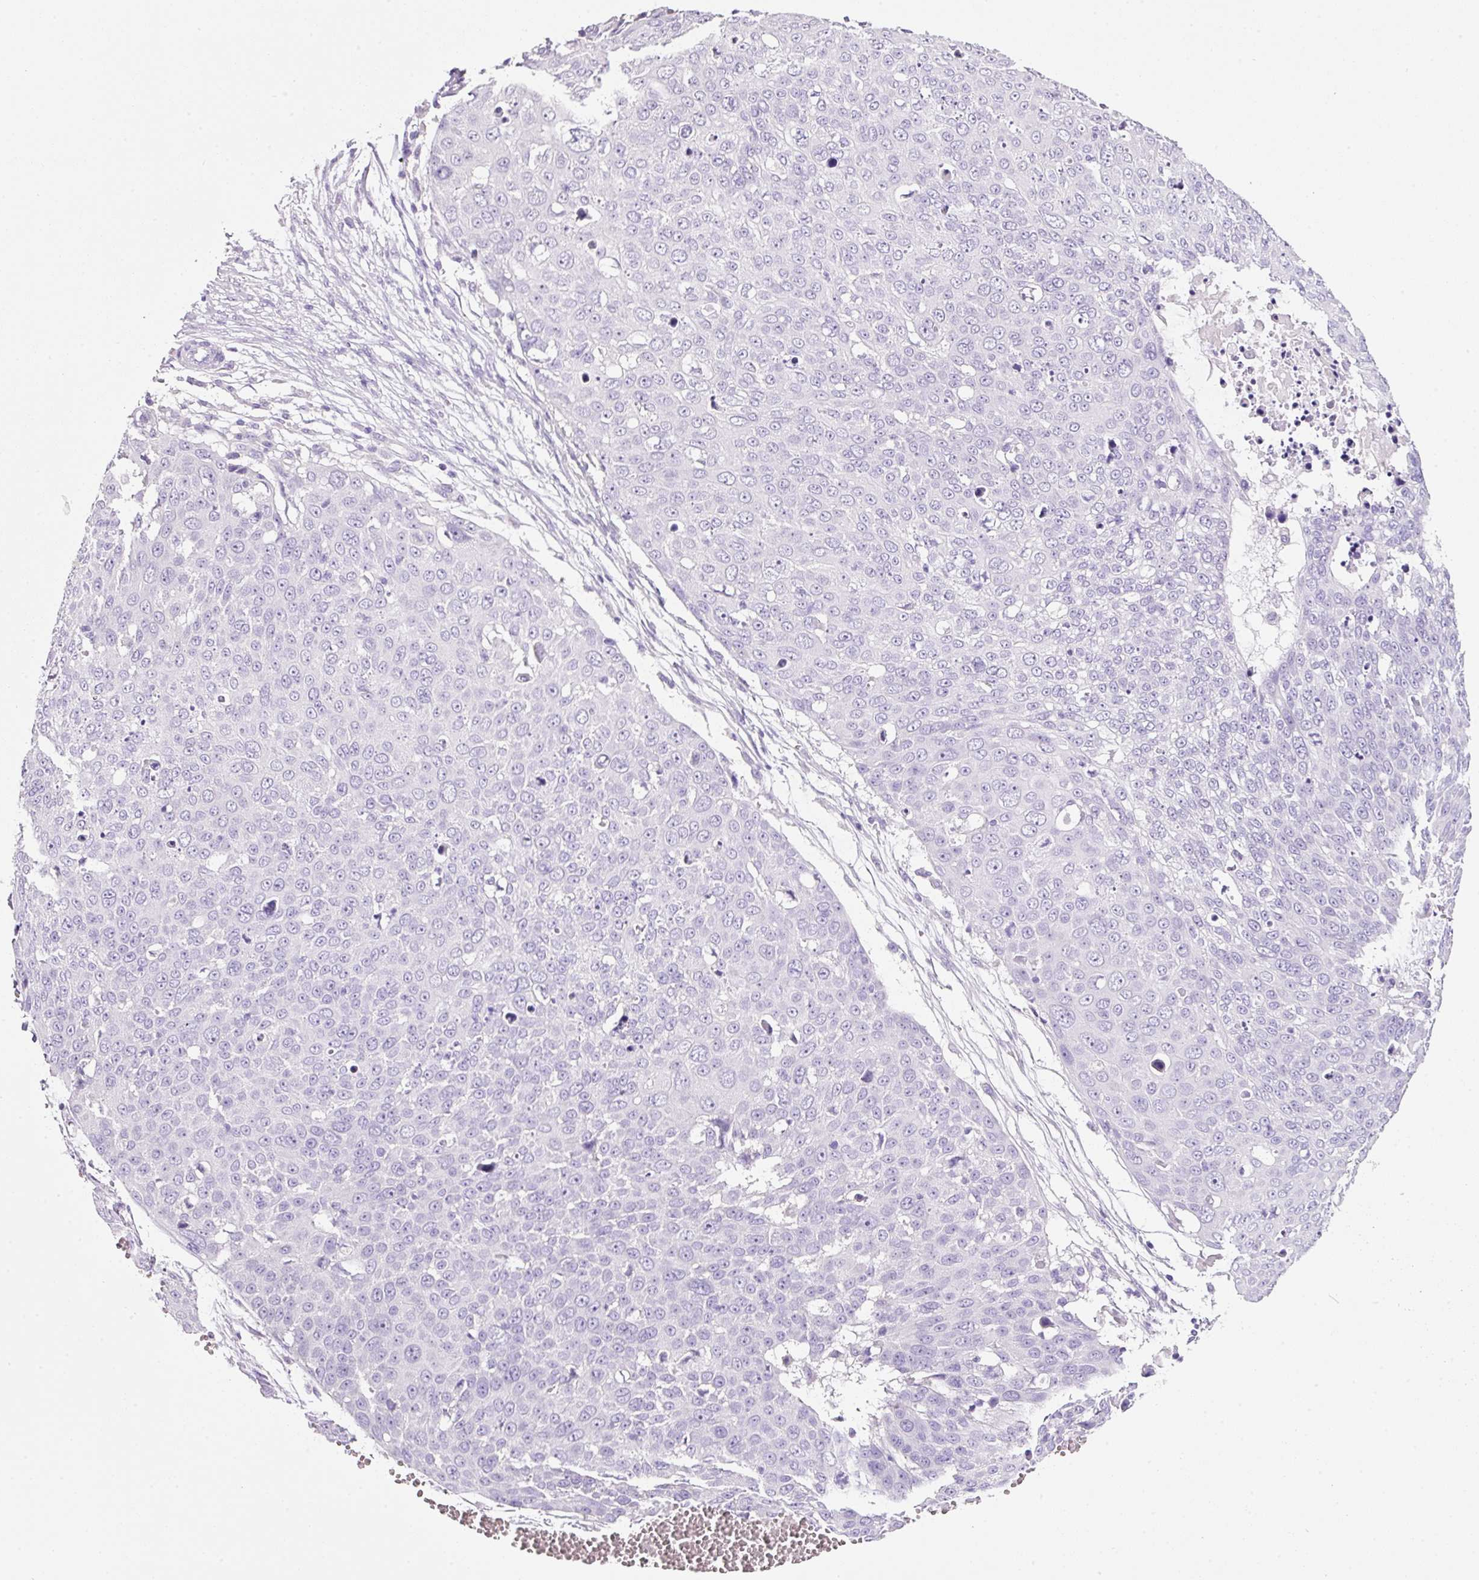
{"staining": {"intensity": "negative", "quantity": "none", "location": "none"}, "tissue": "skin cancer", "cell_type": "Tumor cells", "image_type": "cancer", "snomed": [{"axis": "morphology", "description": "Squamous cell carcinoma, NOS"}, {"axis": "topography", "description": "Skin"}], "caption": "A photomicrograph of skin cancer (squamous cell carcinoma) stained for a protein displays no brown staining in tumor cells.", "gene": "BSND", "patient": {"sex": "male", "age": 71}}